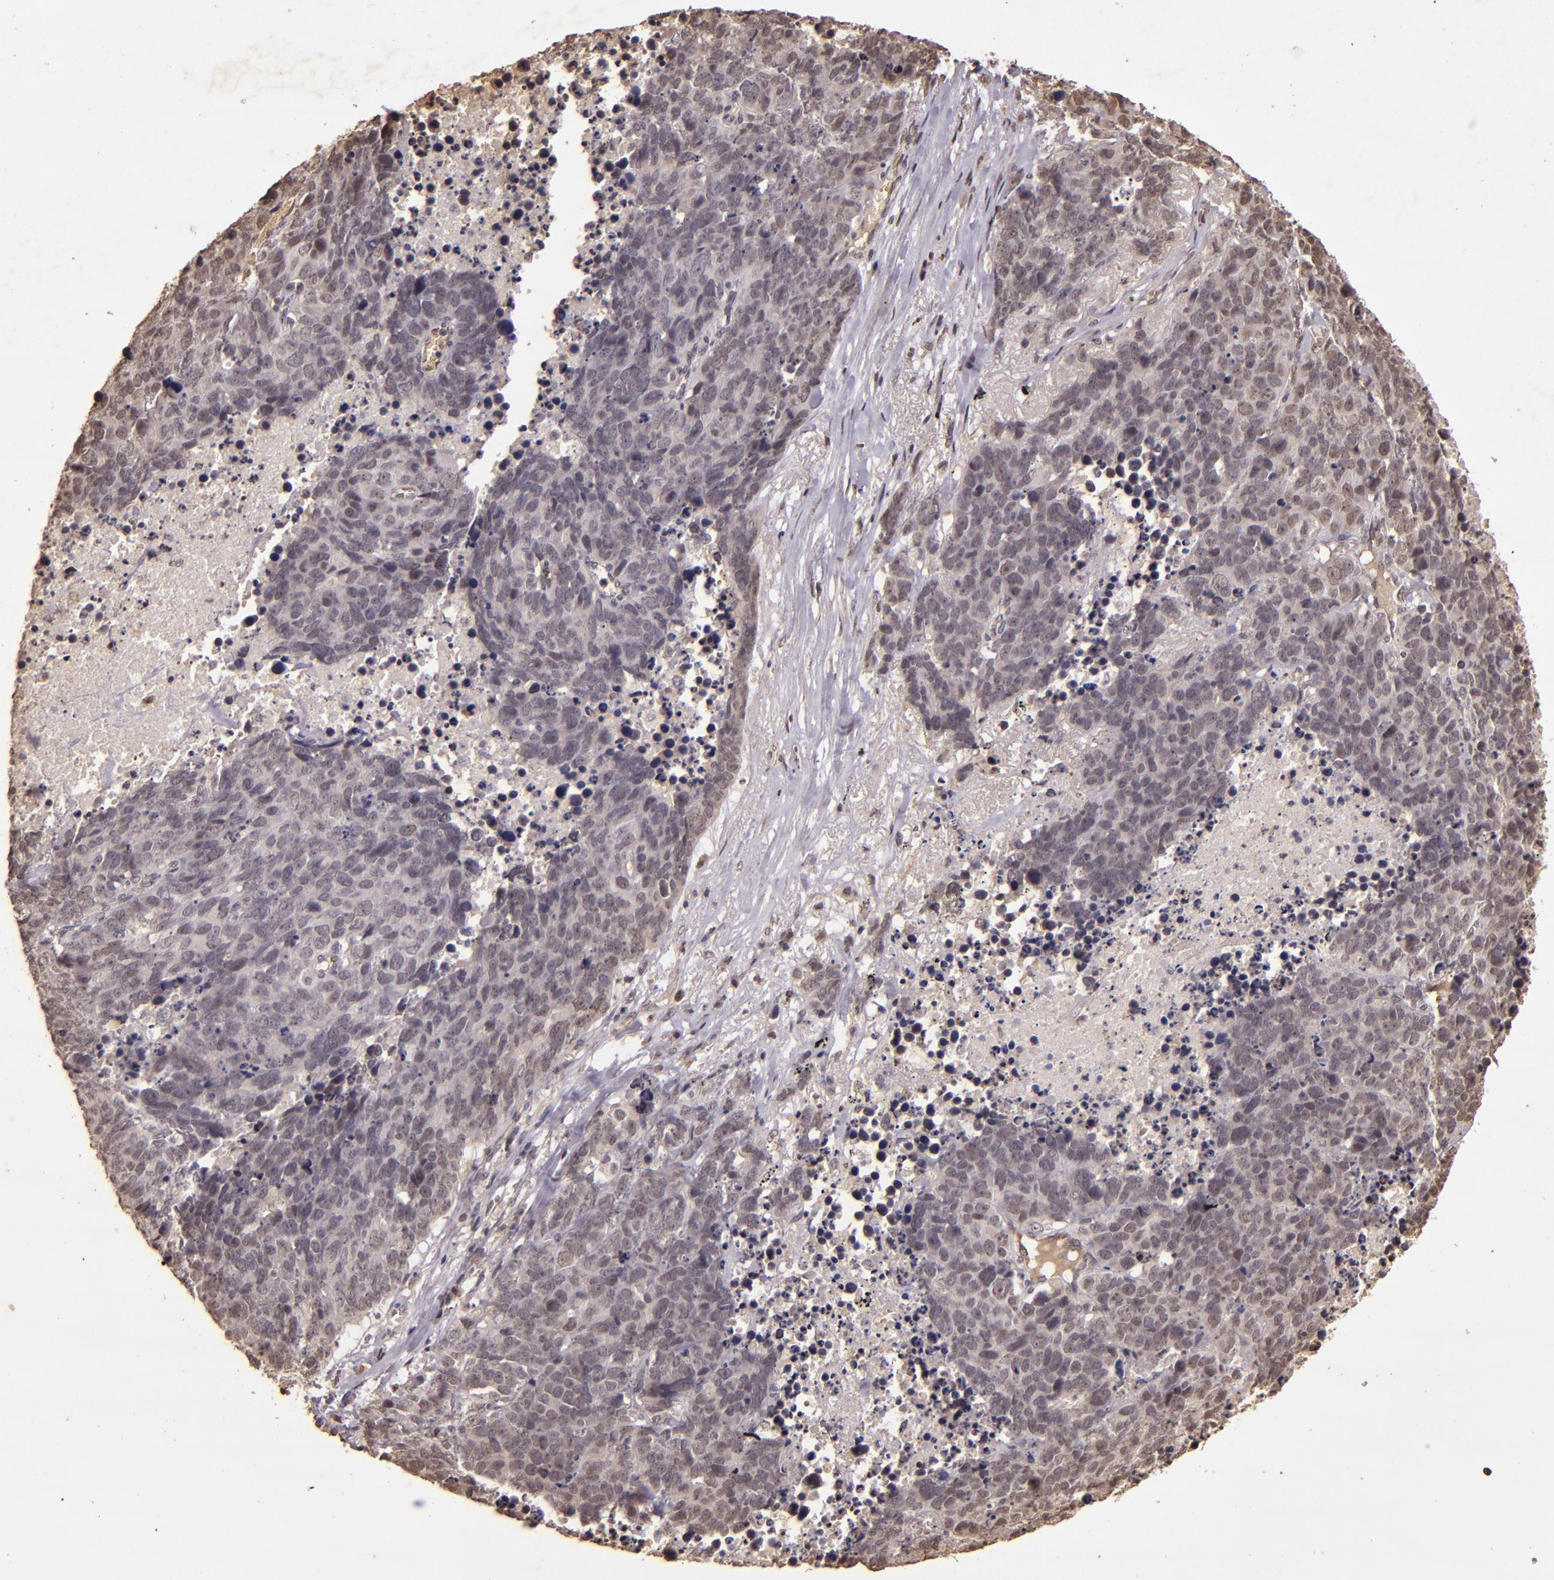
{"staining": {"intensity": "negative", "quantity": "none", "location": "none"}, "tissue": "lung cancer", "cell_type": "Tumor cells", "image_type": "cancer", "snomed": [{"axis": "morphology", "description": "Carcinoid, malignant, NOS"}, {"axis": "topography", "description": "Lung"}], "caption": "The photomicrograph displays no staining of tumor cells in lung cancer.", "gene": "CUL1", "patient": {"sex": "male", "age": 60}}